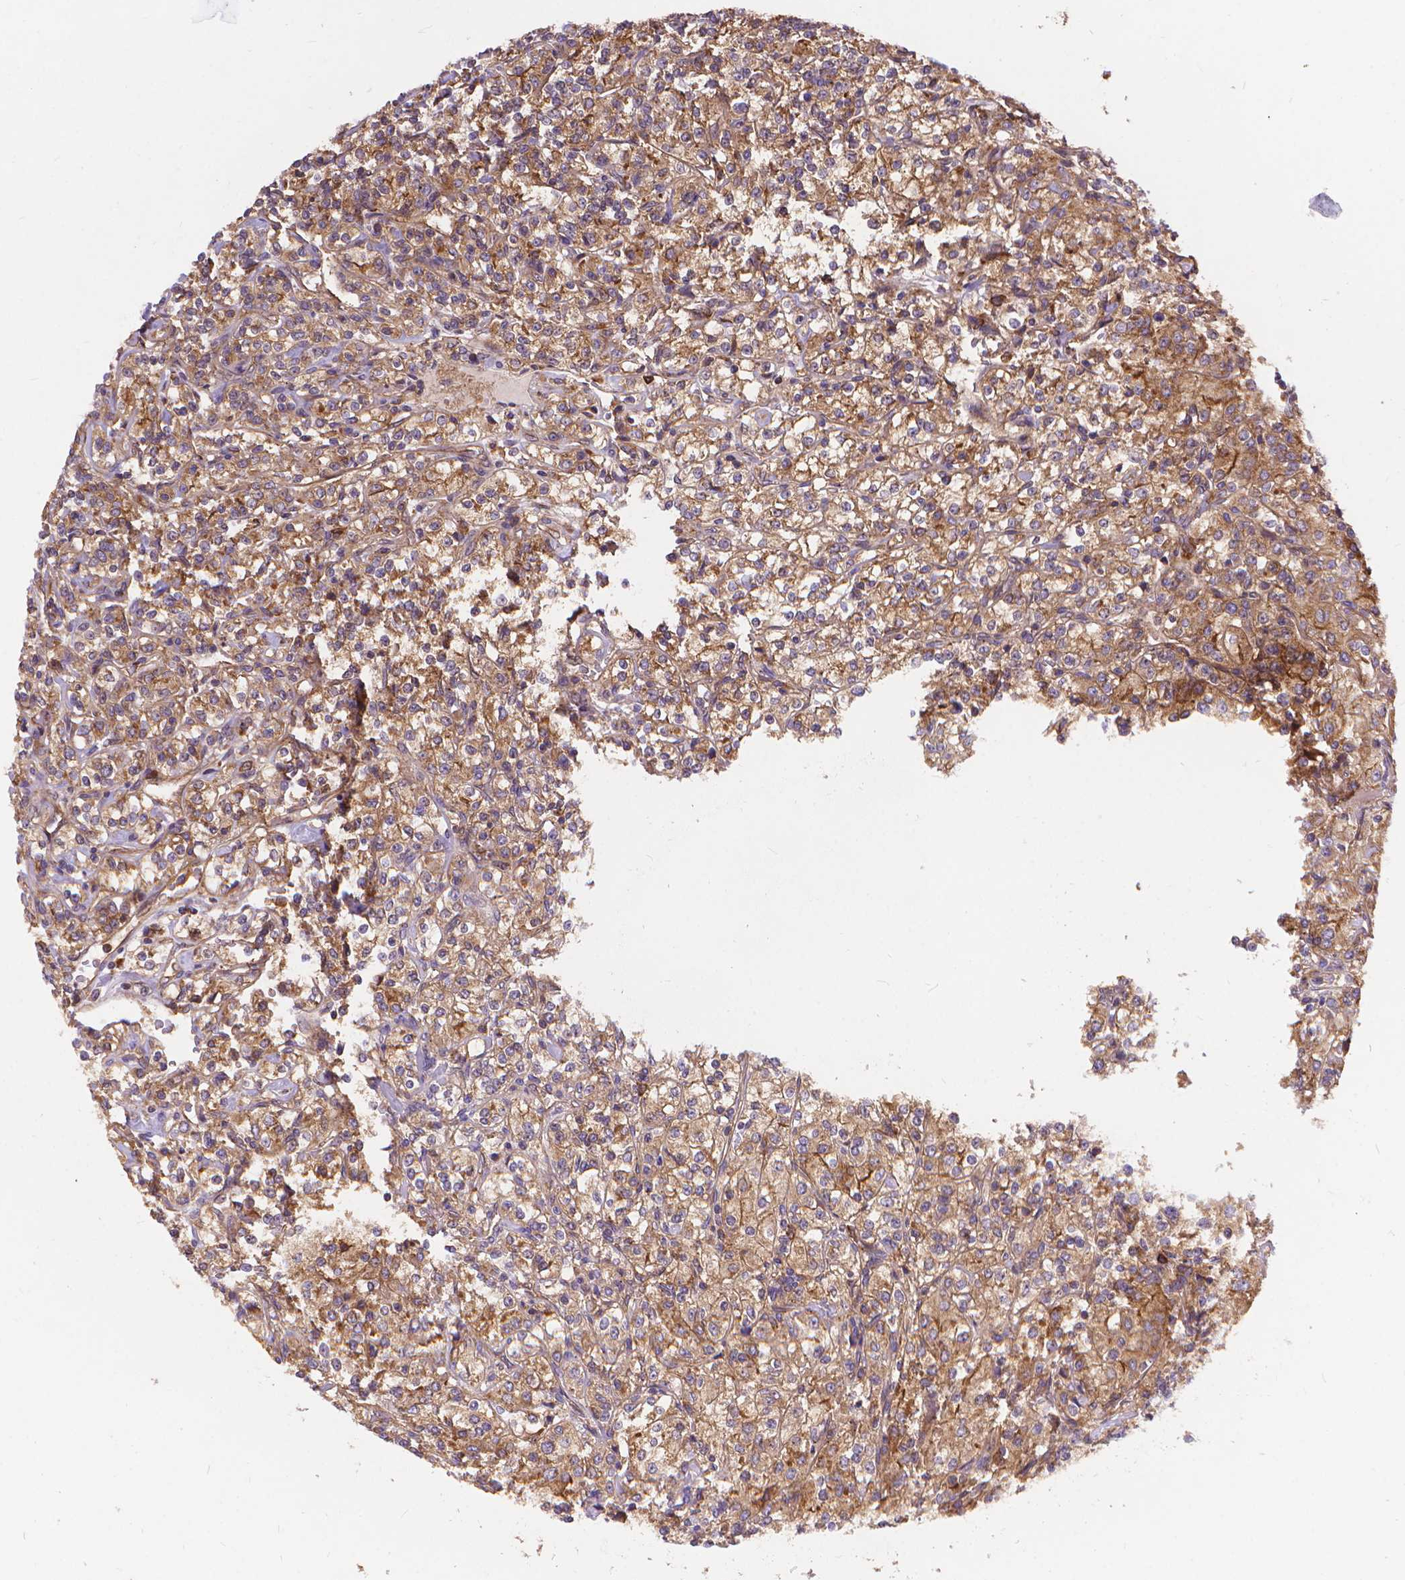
{"staining": {"intensity": "moderate", "quantity": ">75%", "location": "cytoplasmic/membranous"}, "tissue": "renal cancer", "cell_type": "Tumor cells", "image_type": "cancer", "snomed": [{"axis": "morphology", "description": "Adenocarcinoma, NOS"}, {"axis": "topography", "description": "Kidney"}], "caption": "Renal cancer was stained to show a protein in brown. There is medium levels of moderate cytoplasmic/membranous positivity in approximately >75% of tumor cells.", "gene": "ARAP1", "patient": {"sex": "male", "age": 77}}